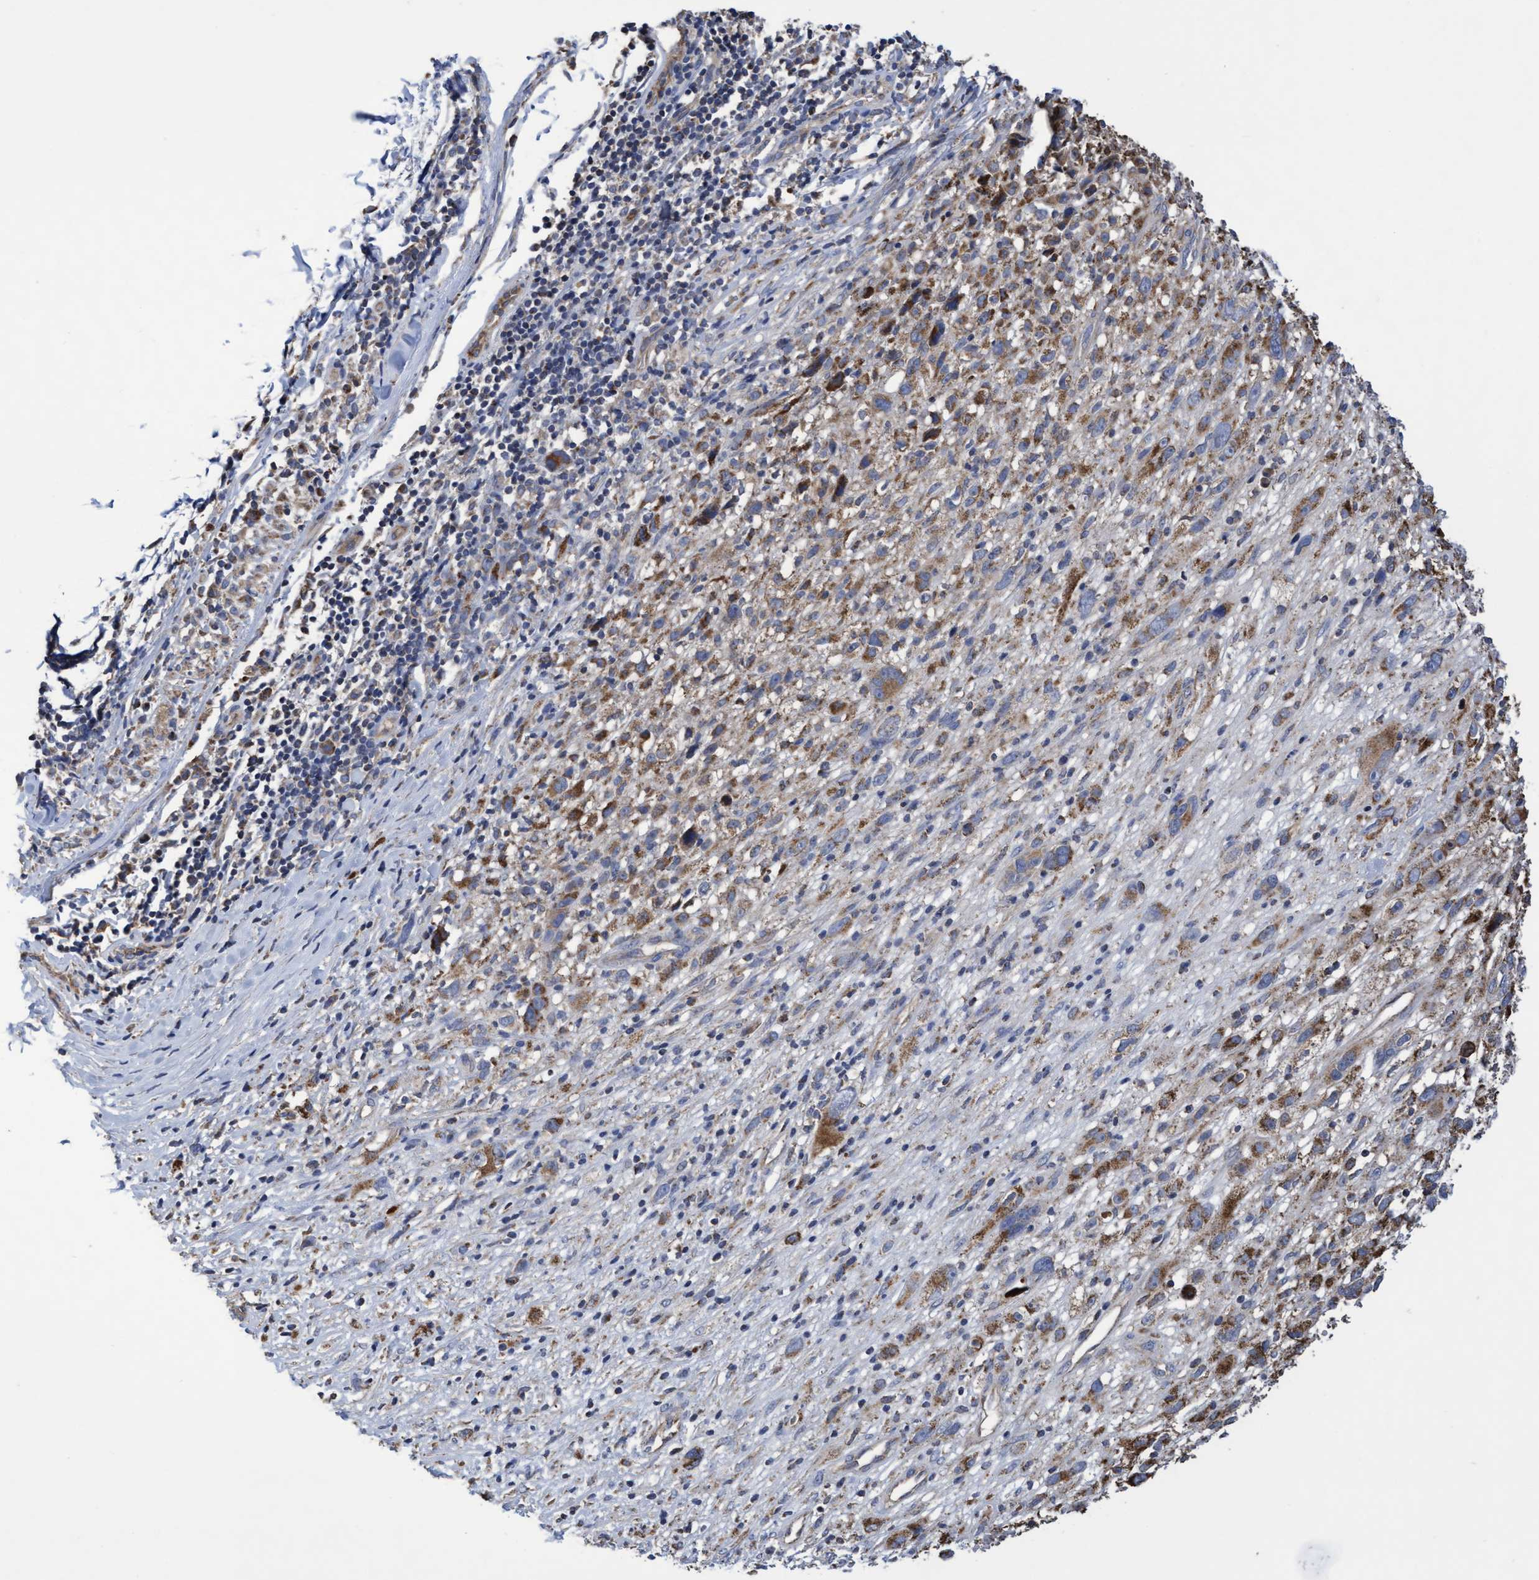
{"staining": {"intensity": "moderate", "quantity": ">75%", "location": "cytoplasmic/membranous"}, "tissue": "melanoma", "cell_type": "Tumor cells", "image_type": "cancer", "snomed": [{"axis": "morphology", "description": "Malignant melanoma, NOS"}, {"axis": "topography", "description": "Skin"}], "caption": "A medium amount of moderate cytoplasmic/membranous expression is present in approximately >75% of tumor cells in melanoma tissue.", "gene": "COBL", "patient": {"sex": "female", "age": 55}}